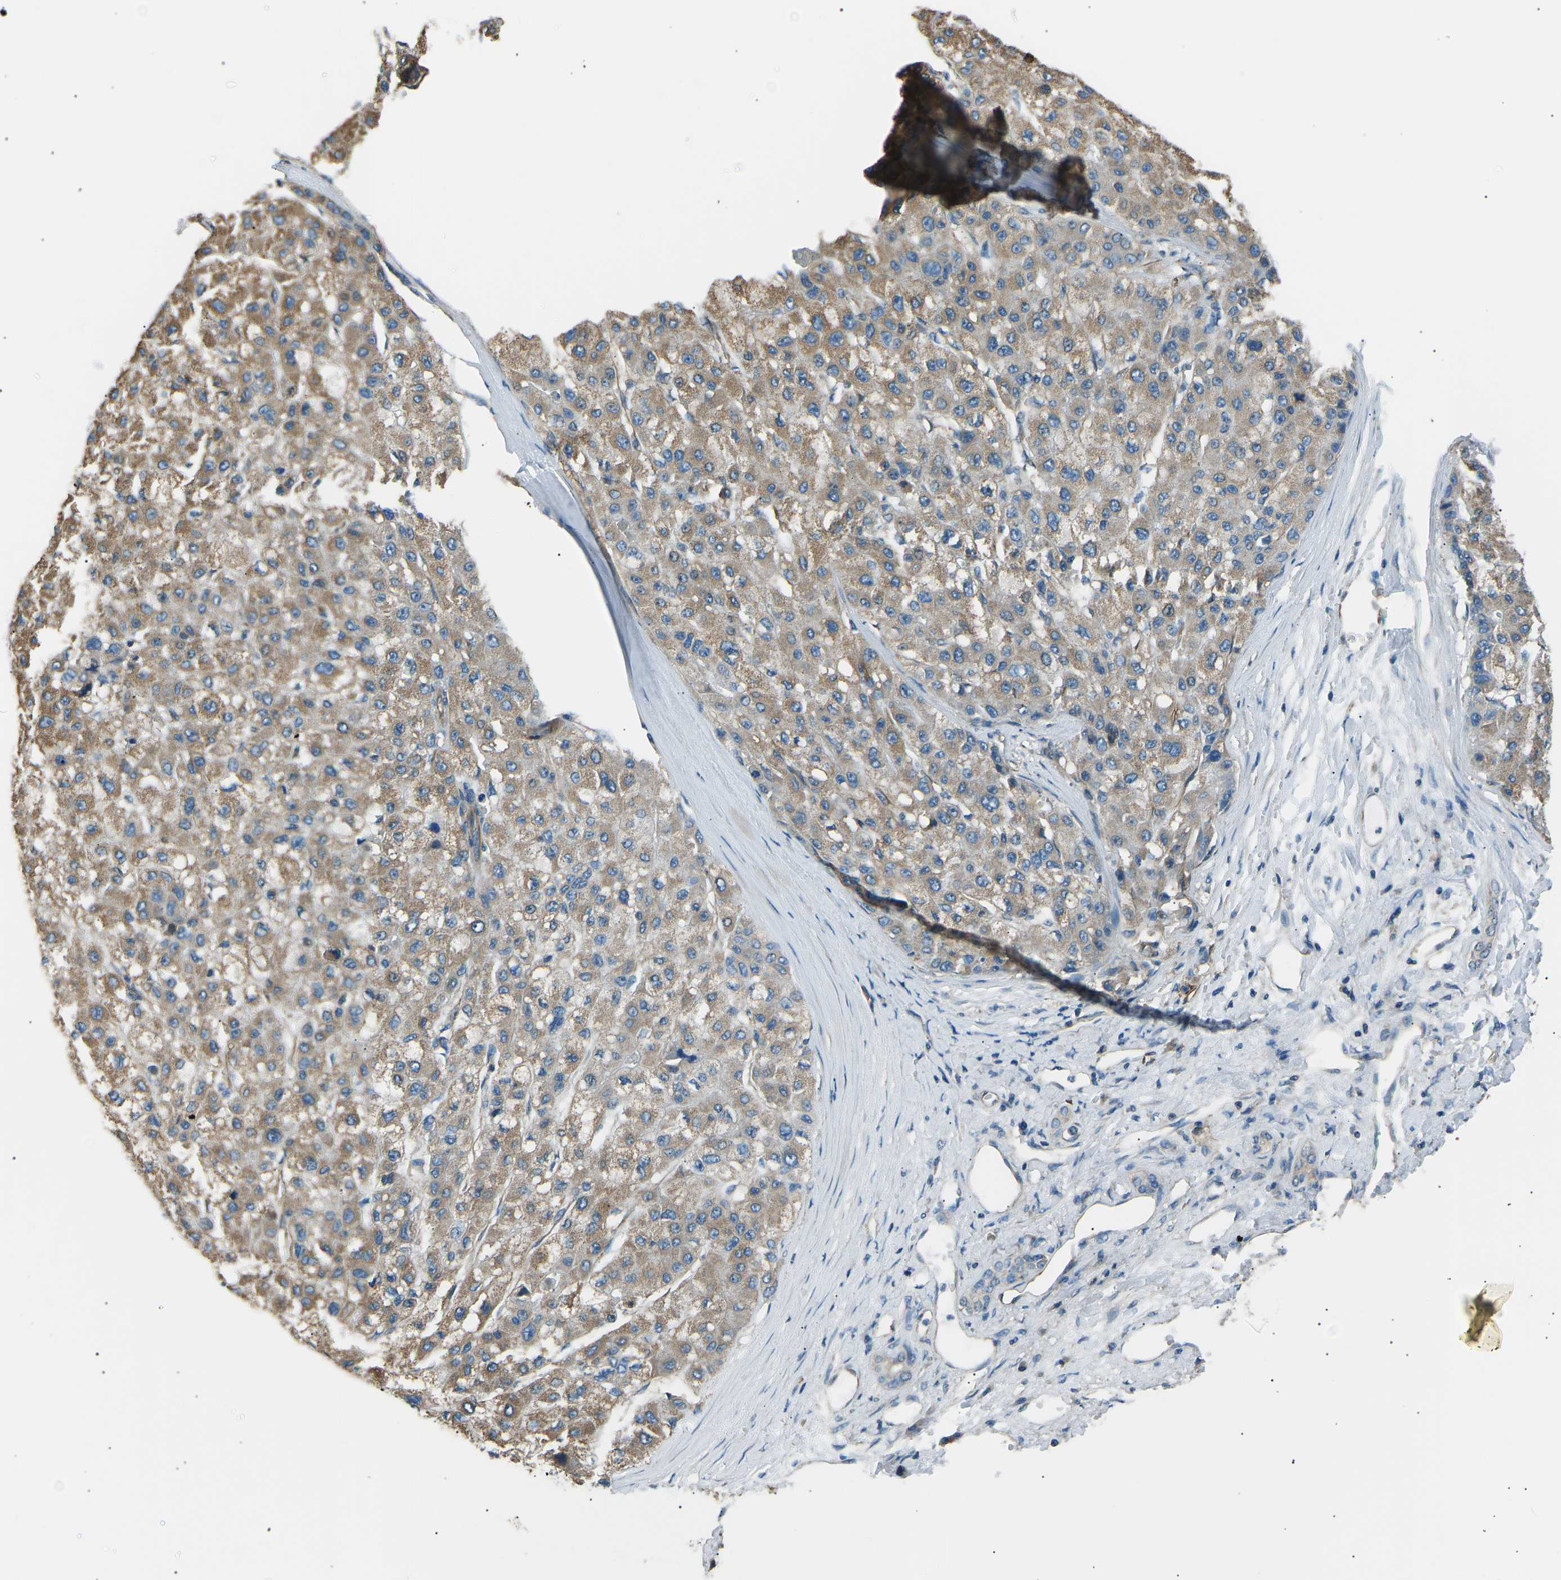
{"staining": {"intensity": "moderate", "quantity": ">75%", "location": "cytoplasmic/membranous"}, "tissue": "liver cancer", "cell_type": "Tumor cells", "image_type": "cancer", "snomed": [{"axis": "morphology", "description": "Carcinoma, Hepatocellular, NOS"}, {"axis": "topography", "description": "Liver"}], "caption": "The image displays staining of liver cancer (hepatocellular carcinoma), revealing moderate cytoplasmic/membranous protein expression (brown color) within tumor cells.", "gene": "SLK", "patient": {"sex": "male", "age": 80}}